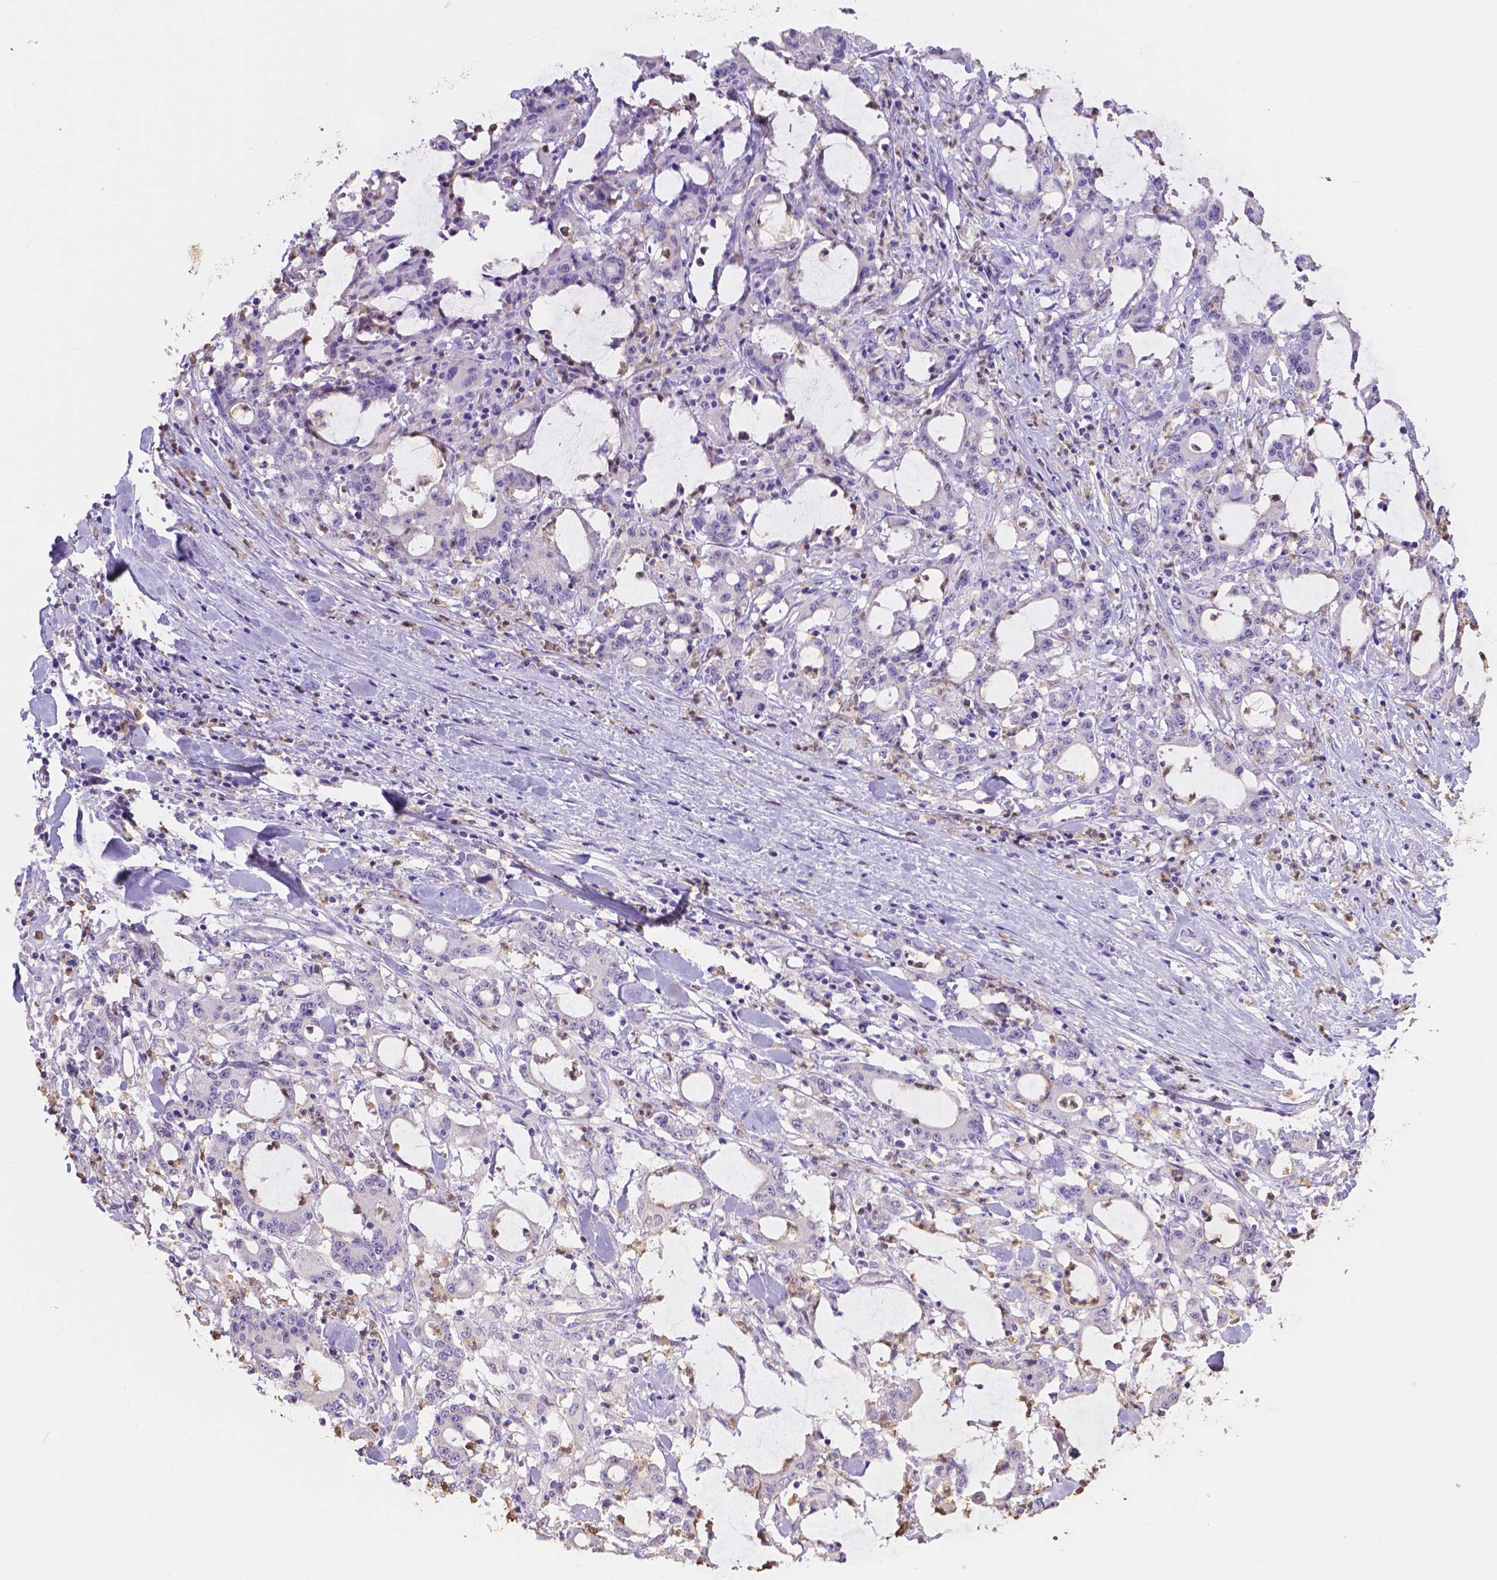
{"staining": {"intensity": "negative", "quantity": "none", "location": "none"}, "tissue": "stomach cancer", "cell_type": "Tumor cells", "image_type": "cancer", "snomed": [{"axis": "morphology", "description": "Adenocarcinoma, NOS"}, {"axis": "topography", "description": "Stomach, upper"}], "caption": "This is a micrograph of immunohistochemistry (IHC) staining of adenocarcinoma (stomach), which shows no expression in tumor cells. (Brightfield microscopy of DAB immunohistochemistry (IHC) at high magnification).", "gene": "NXPE2", "patient": {"sex": "male", "age": 68}}